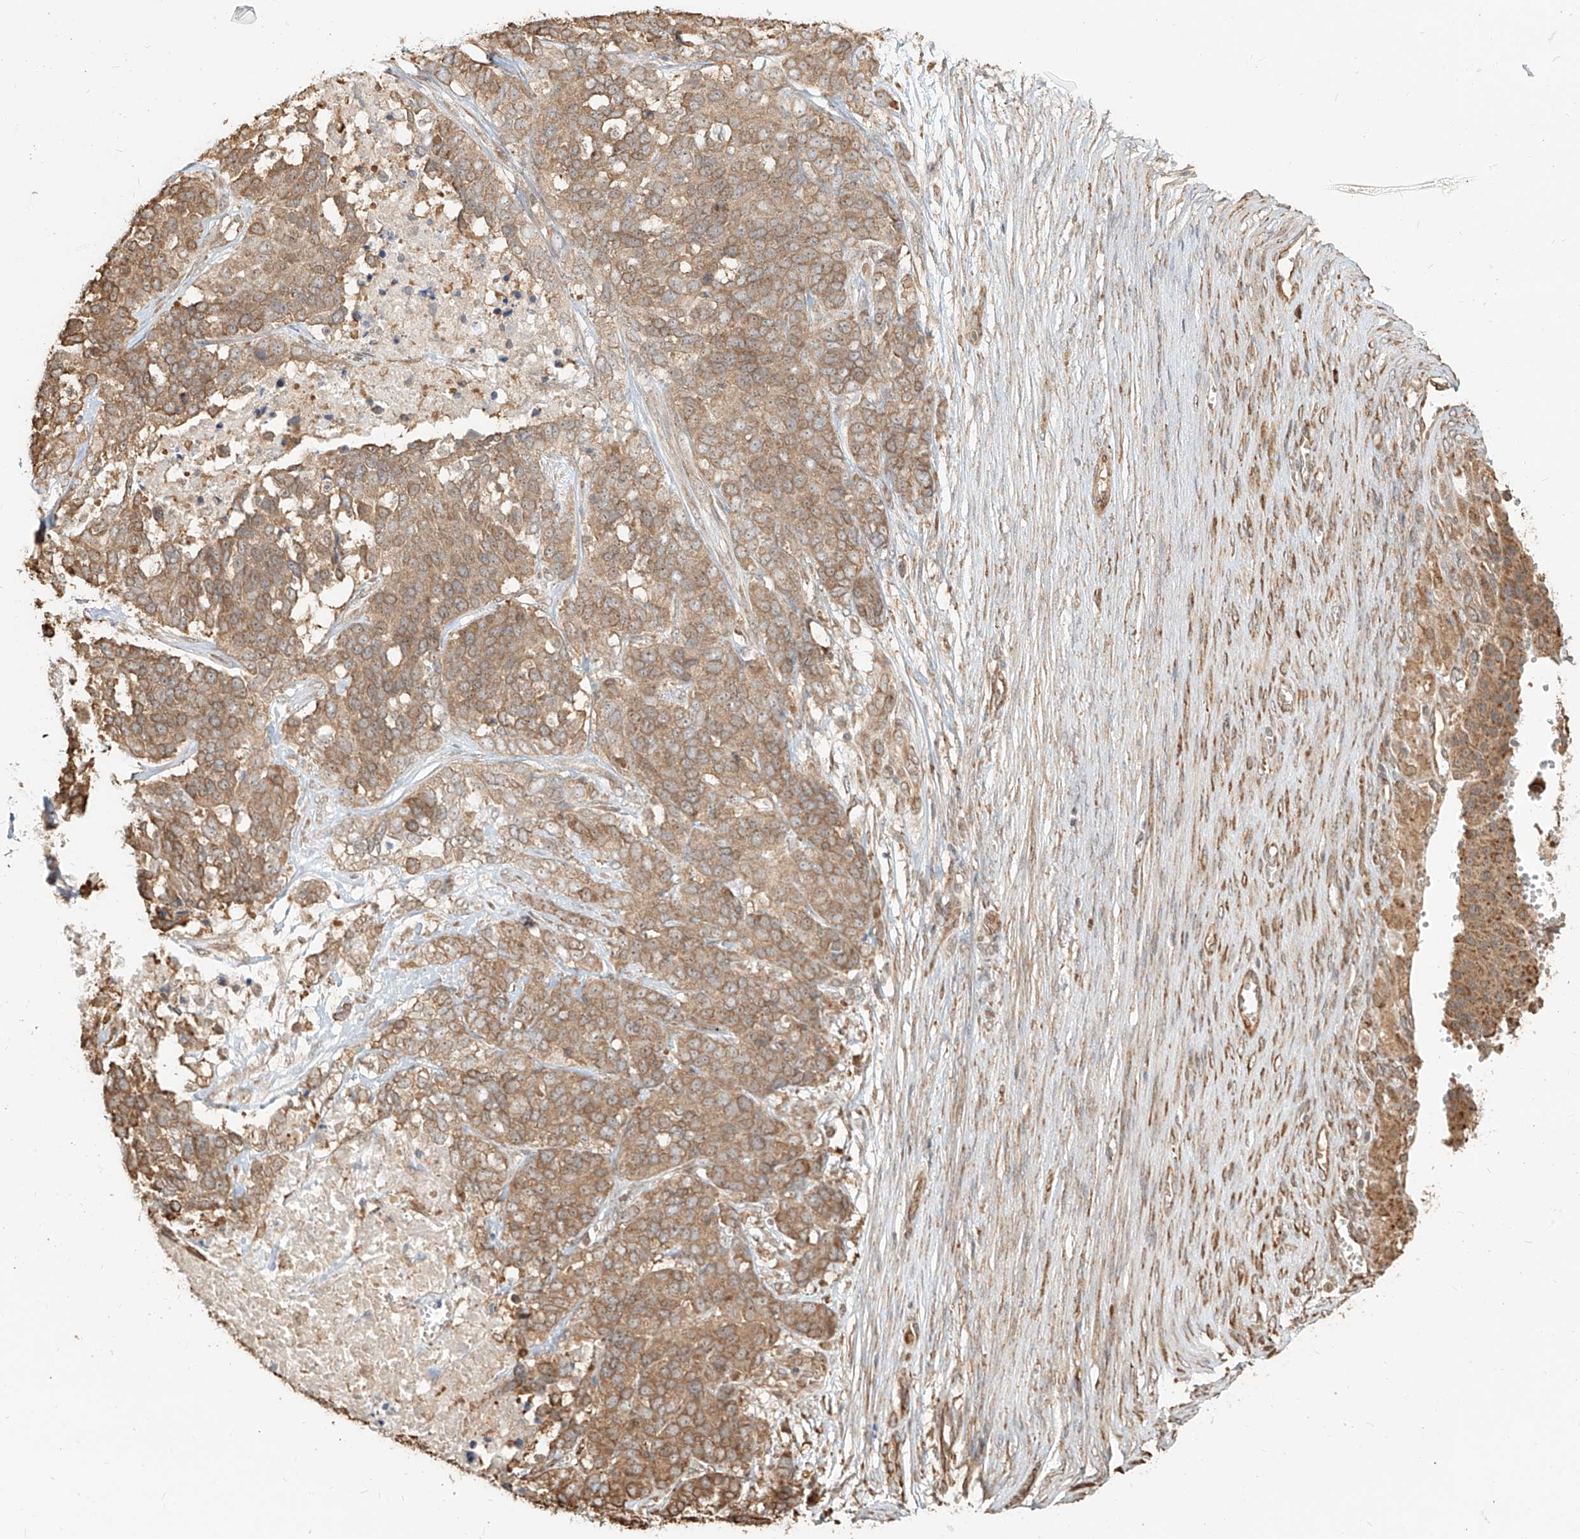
{"staining": {"intensity": "moderate", "quantity": ">75%", "location": "cytoplasmic/membranous"}, "tissue": "ovarian cancer", "cell_type": "Tumor cells", "image_type": "cancer", "snomed": [{"axis": "morphology", "description": "Cystadenocarcinoma, serous, NOS"}, {"axis": "topography", "description": "Ovary"}], "caption": "This is a histology image of immunohistochemistry staining of ovarian serous cystadenocarcinoma, which shows moderate staining in the cytoplasmic/membranous of tumor cells.", "gene": "UBE2K", "patient": {"sex": "female", "age": 44}}